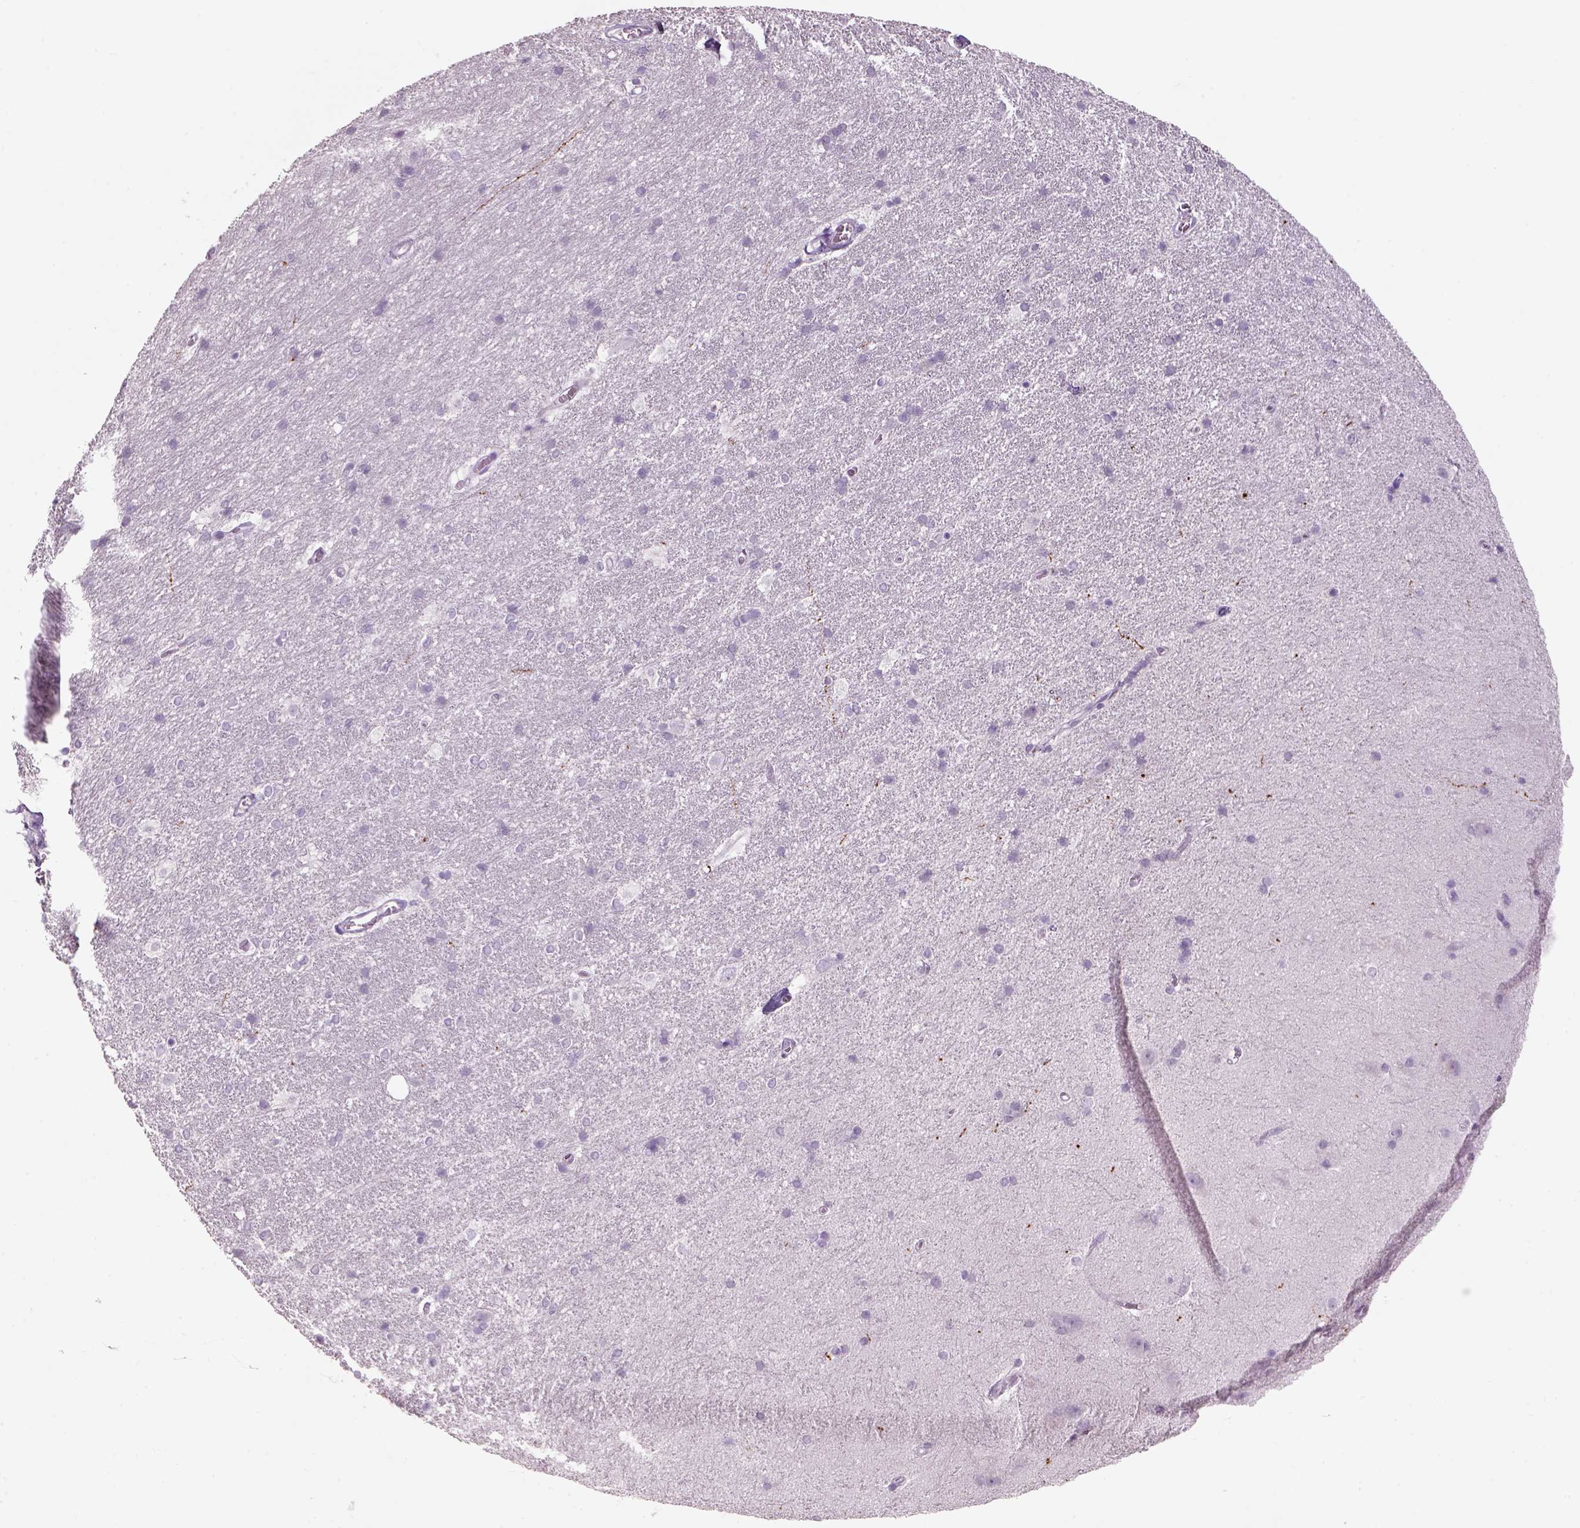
{"staining": {"intensity": "negative", "quantity": "none", "location": "none"}, "tissue": "hippocampus", "cell_type": "Glial cells", "image_type": "normal", "snomed": [{"axis": "morphology", "description": "Normal tissue, NOS"}, {"axis": "topography", "description": "Cerebral cortex"}, {"axis": "topography", "description": "Hippocampus"}], "caption": "A high-resolution micrograph shows immunohistochemistry staining of normal hippocampus, which demonstrates no significant expression in glial cells.", "gene": "SLC6A2", "patient": {"sex": "female", "age": 19}}